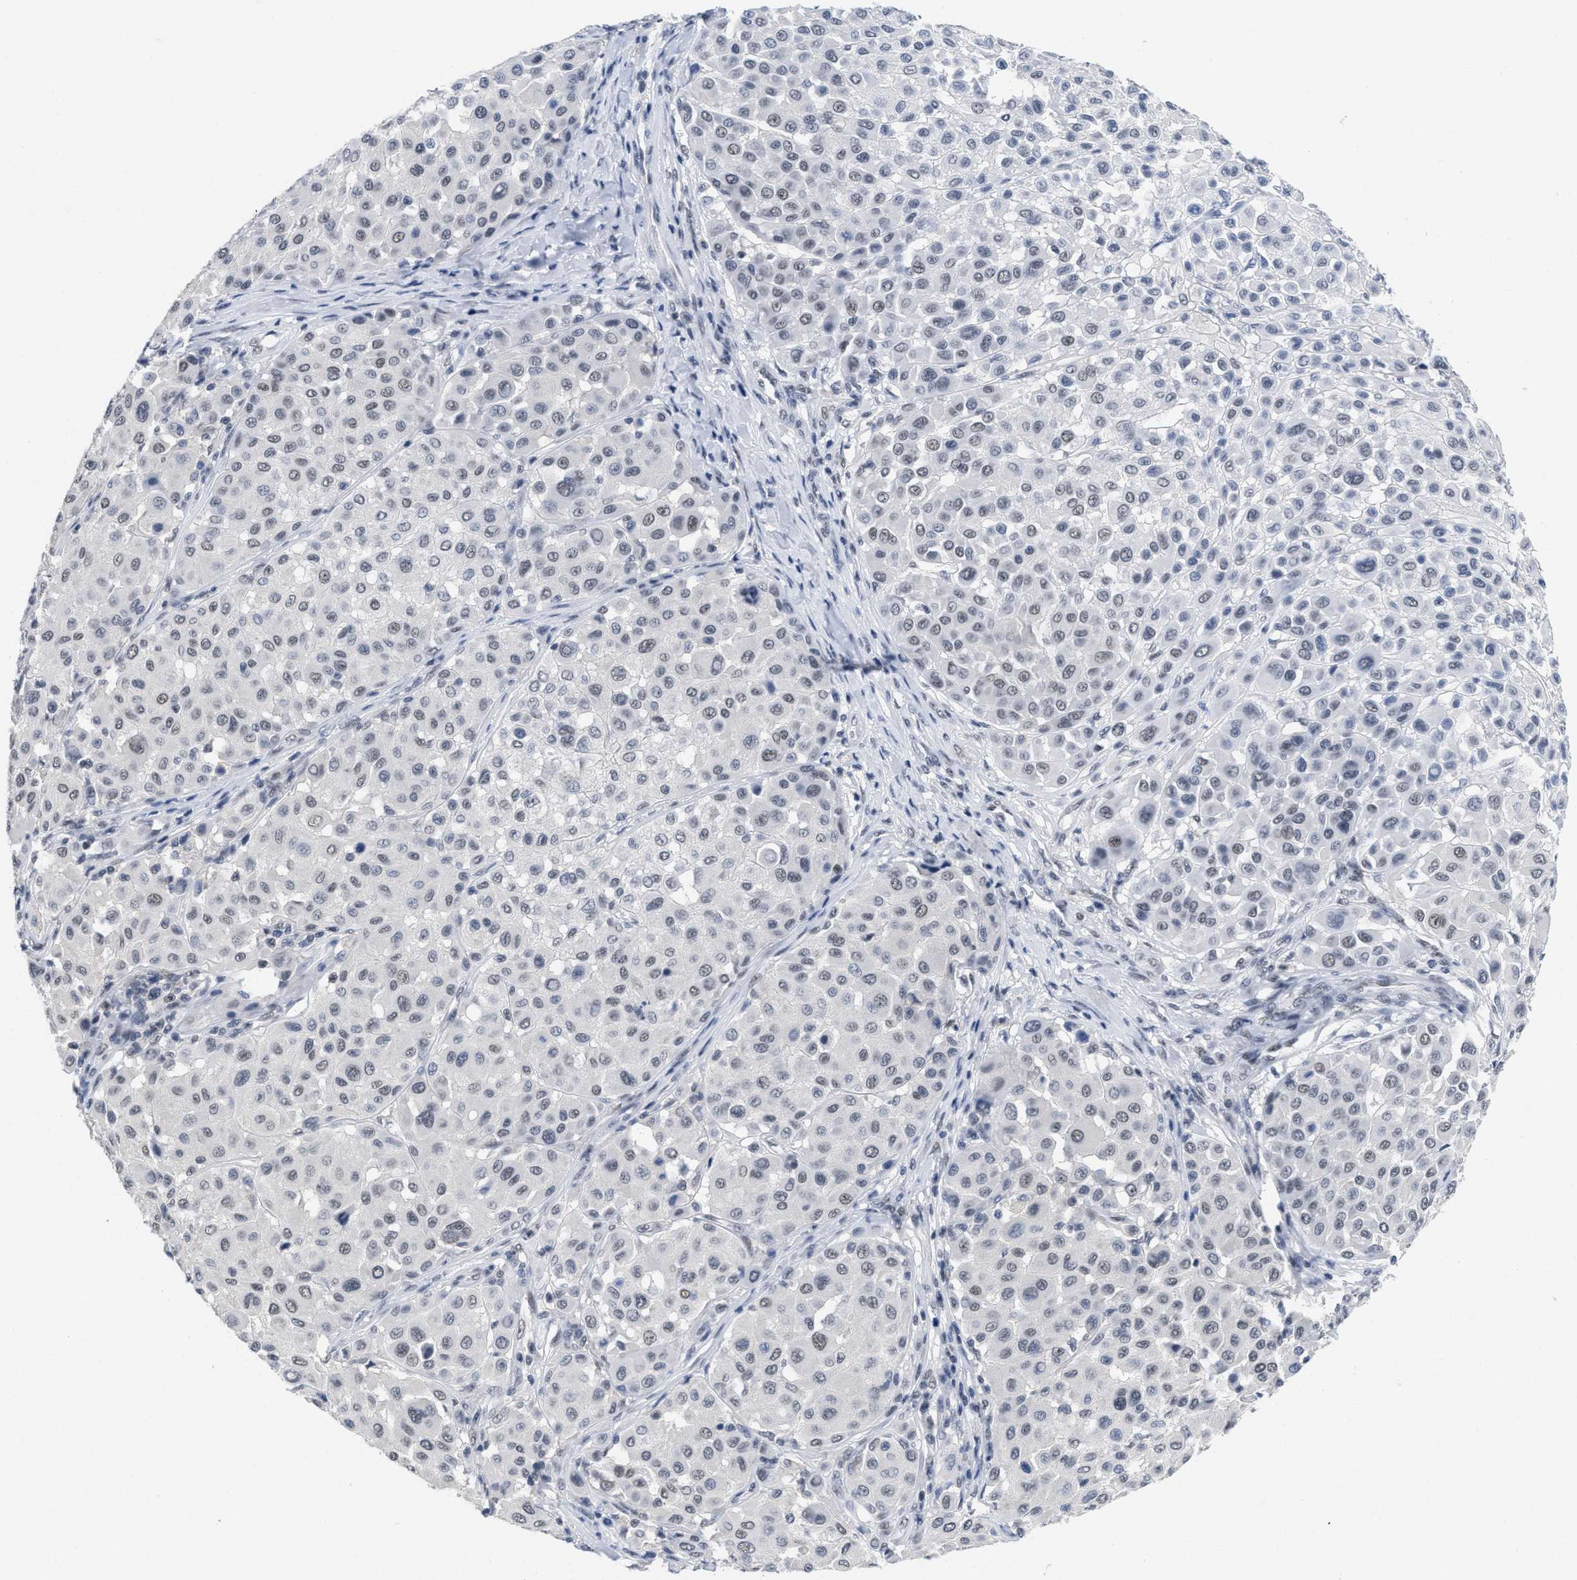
{"staining": {"intensity": "weak", "quantity": "<25%", "location": "nuclear"}, "tissue": "melanoma", "cell_type": "Tumor cells", "image_type": "cancer", "snomed": [{"axis": "morphology", "description": "Malignant melanoma, Metastatic site"}, {"axis": "topography", "description": "Soft tissue"}], "caption": "Micrograph shows no significant protein expression in tumor cells of malignant melanoma (metastatic site).", "gene": "GGNBP2", "patient": {"sex": "male", "age": 41}}